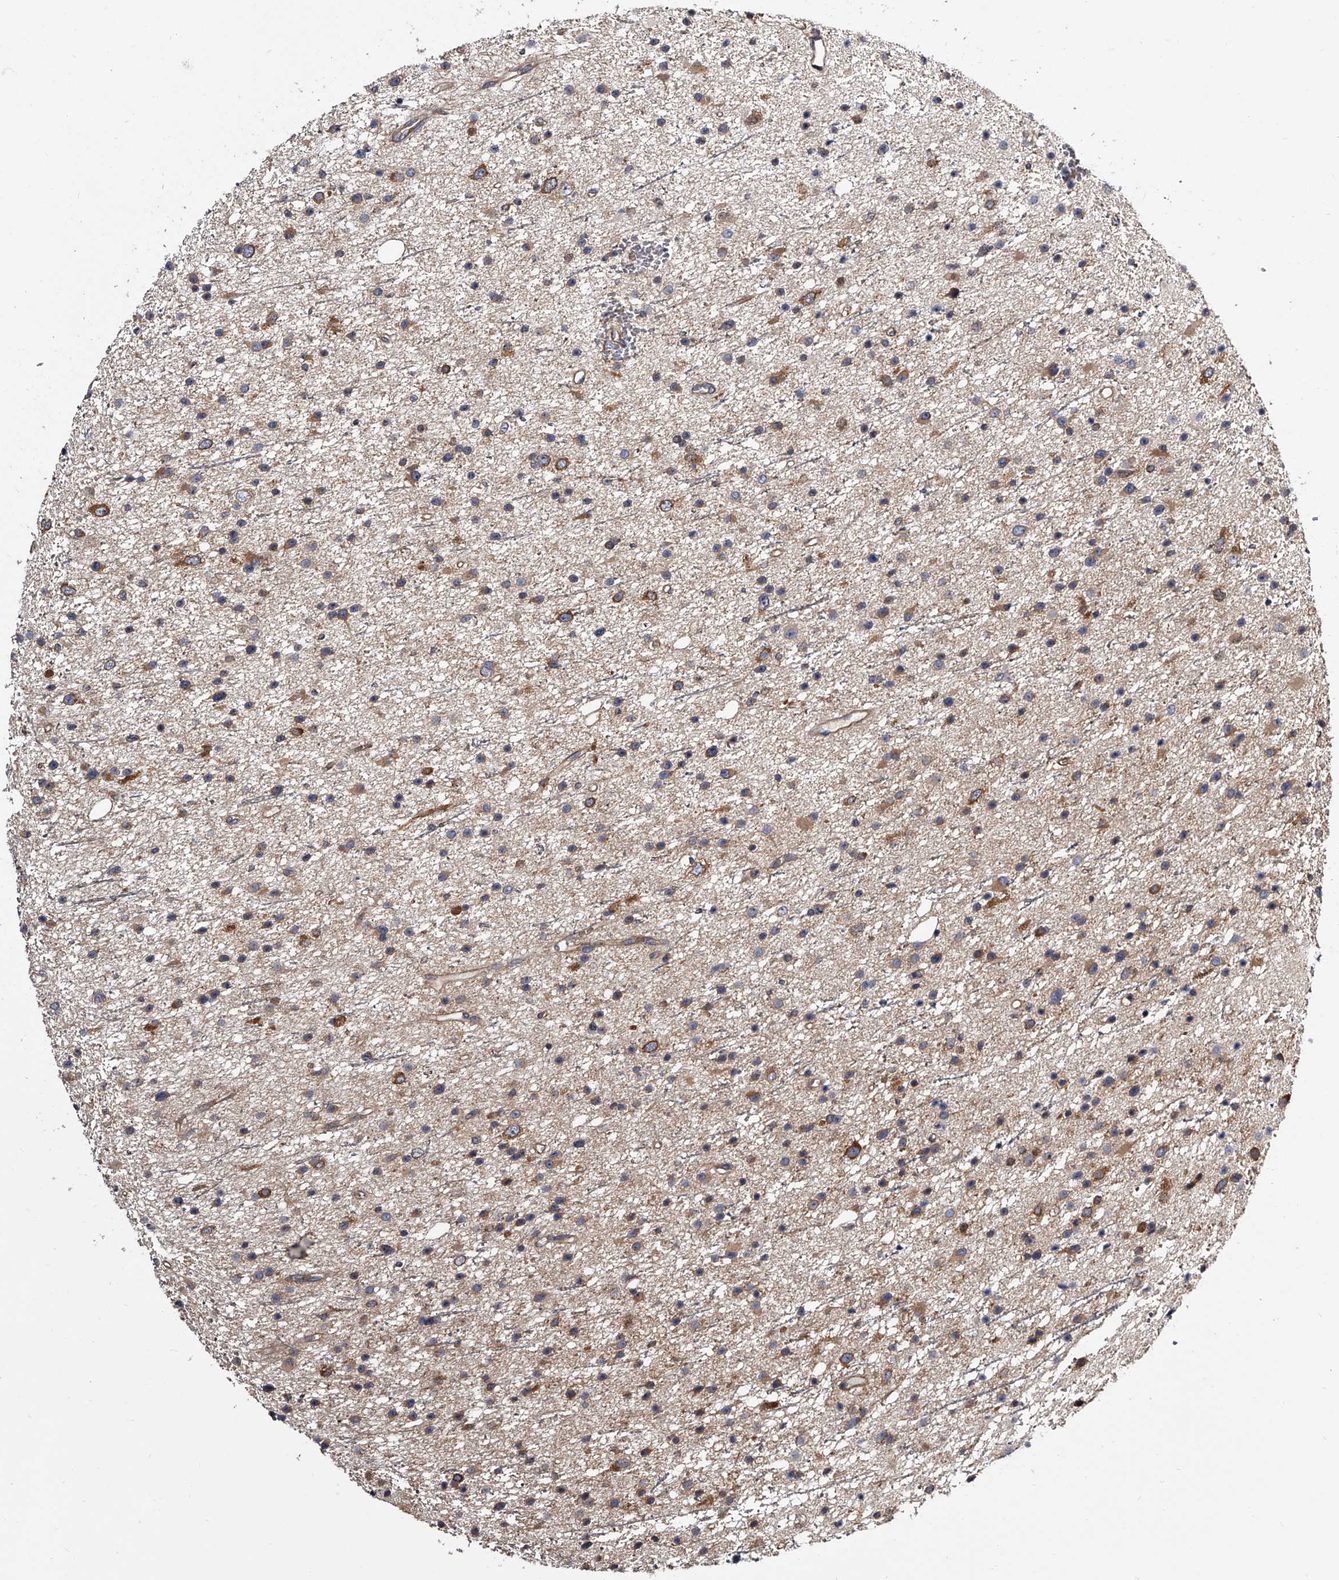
{"staining": {"intensity": "negative", "quantity": "none", "location": "none"}, "tissue": "glioma", "cell_type": "Tumor cells", "image_type": "cancer", "snomed": [{"axis": "morphology", "description": "Glioma, malignant, Low grade"}, {"axis": "topography", "description": "Cerebral cortex"}], "caption": "This is a photomicrograph of immunohistochemistry staining of low-grade glioma (malignant), which shows no positivity in tumor cells.", "gene": "GAPVD1", "patient": {"sex": "female", "age": 39}}